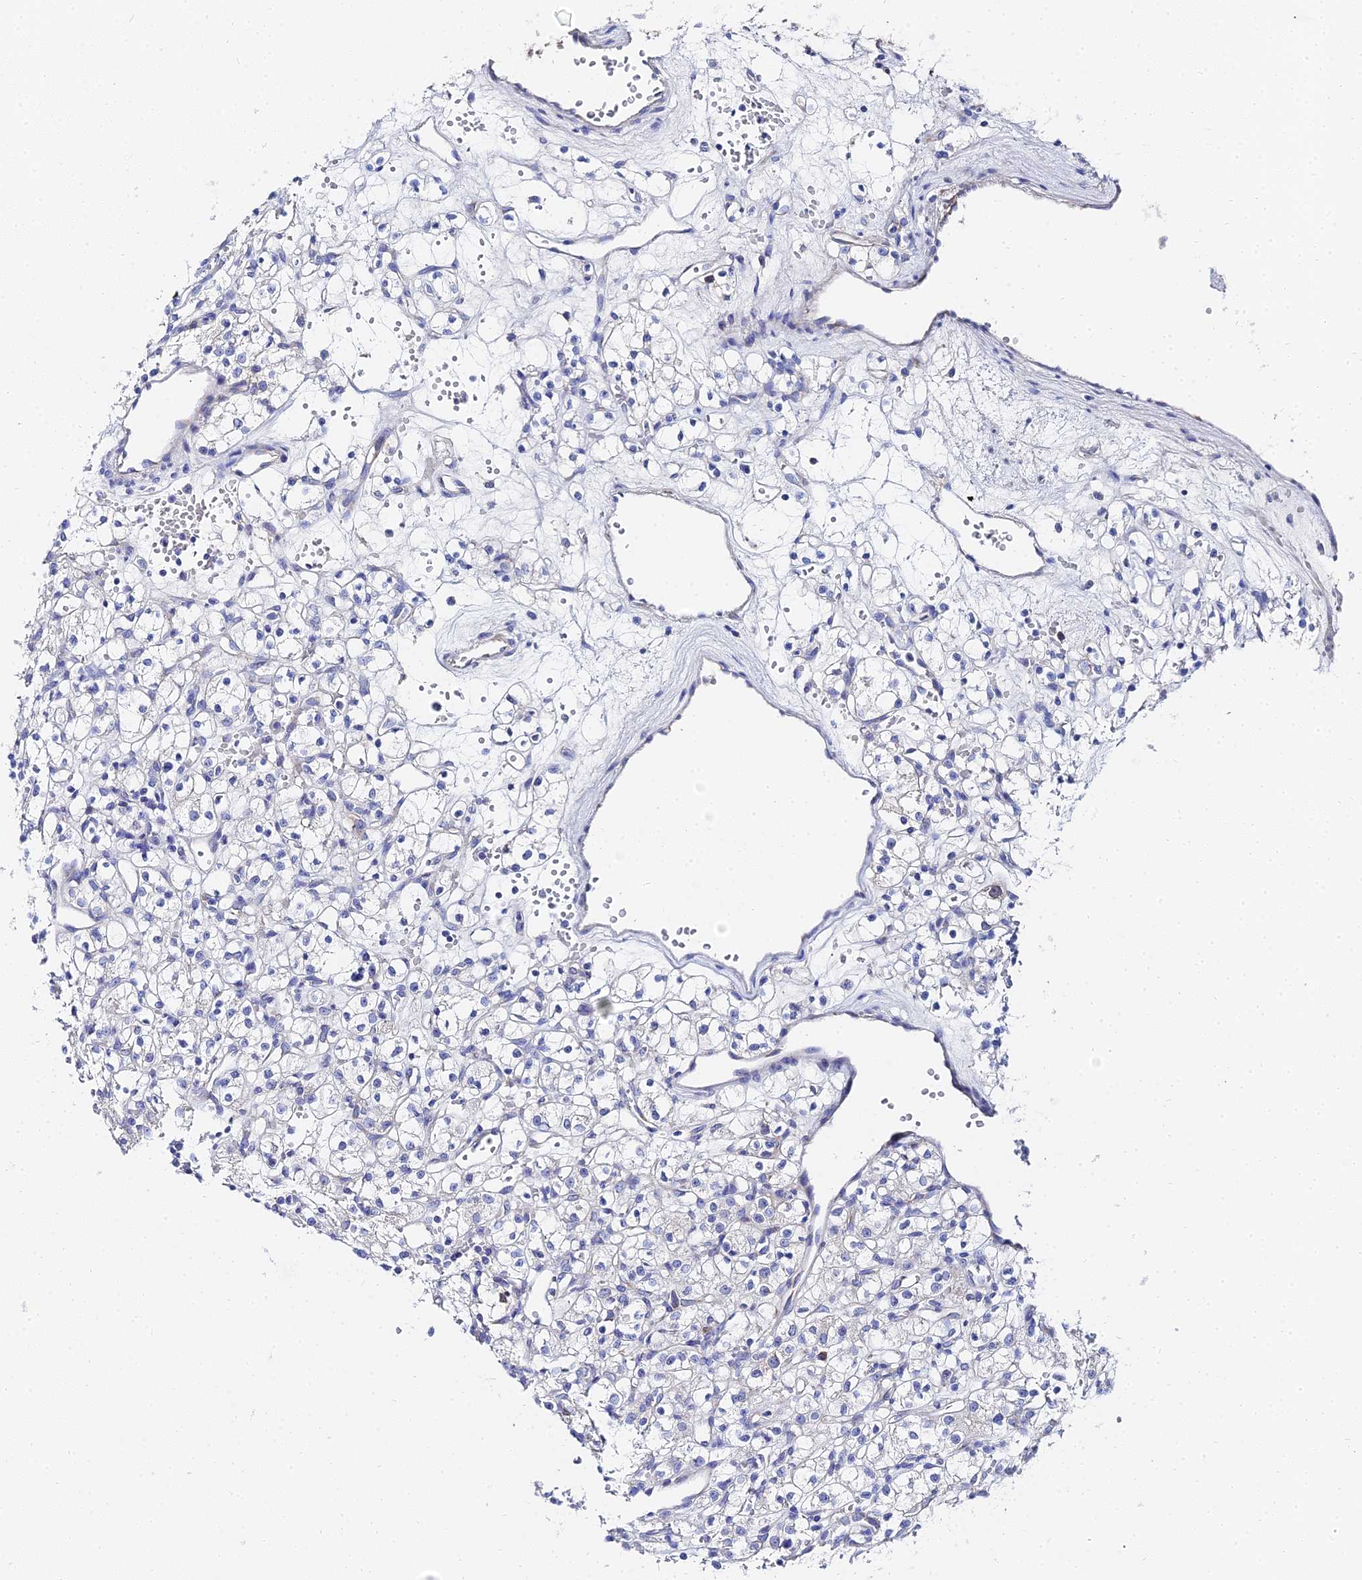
{"staining": {"intensity": "negative", "quantity": "none", "location": "none"}, "tissue": "renal cancer", "cell_type": "Tumor cells", "image_type": "cancer", "snomed": [{"axis": "morphology", "description": "Adenocarcinoma, NOS"}, {"axis": "topography", "description": "Kidney"}], "caption": "This is an IHC image of human adenocarcinoma (renal). There is no positivity in tumor cells.", "gene": "PTTG1", "patient": {"sex": "female", "age": 59}}